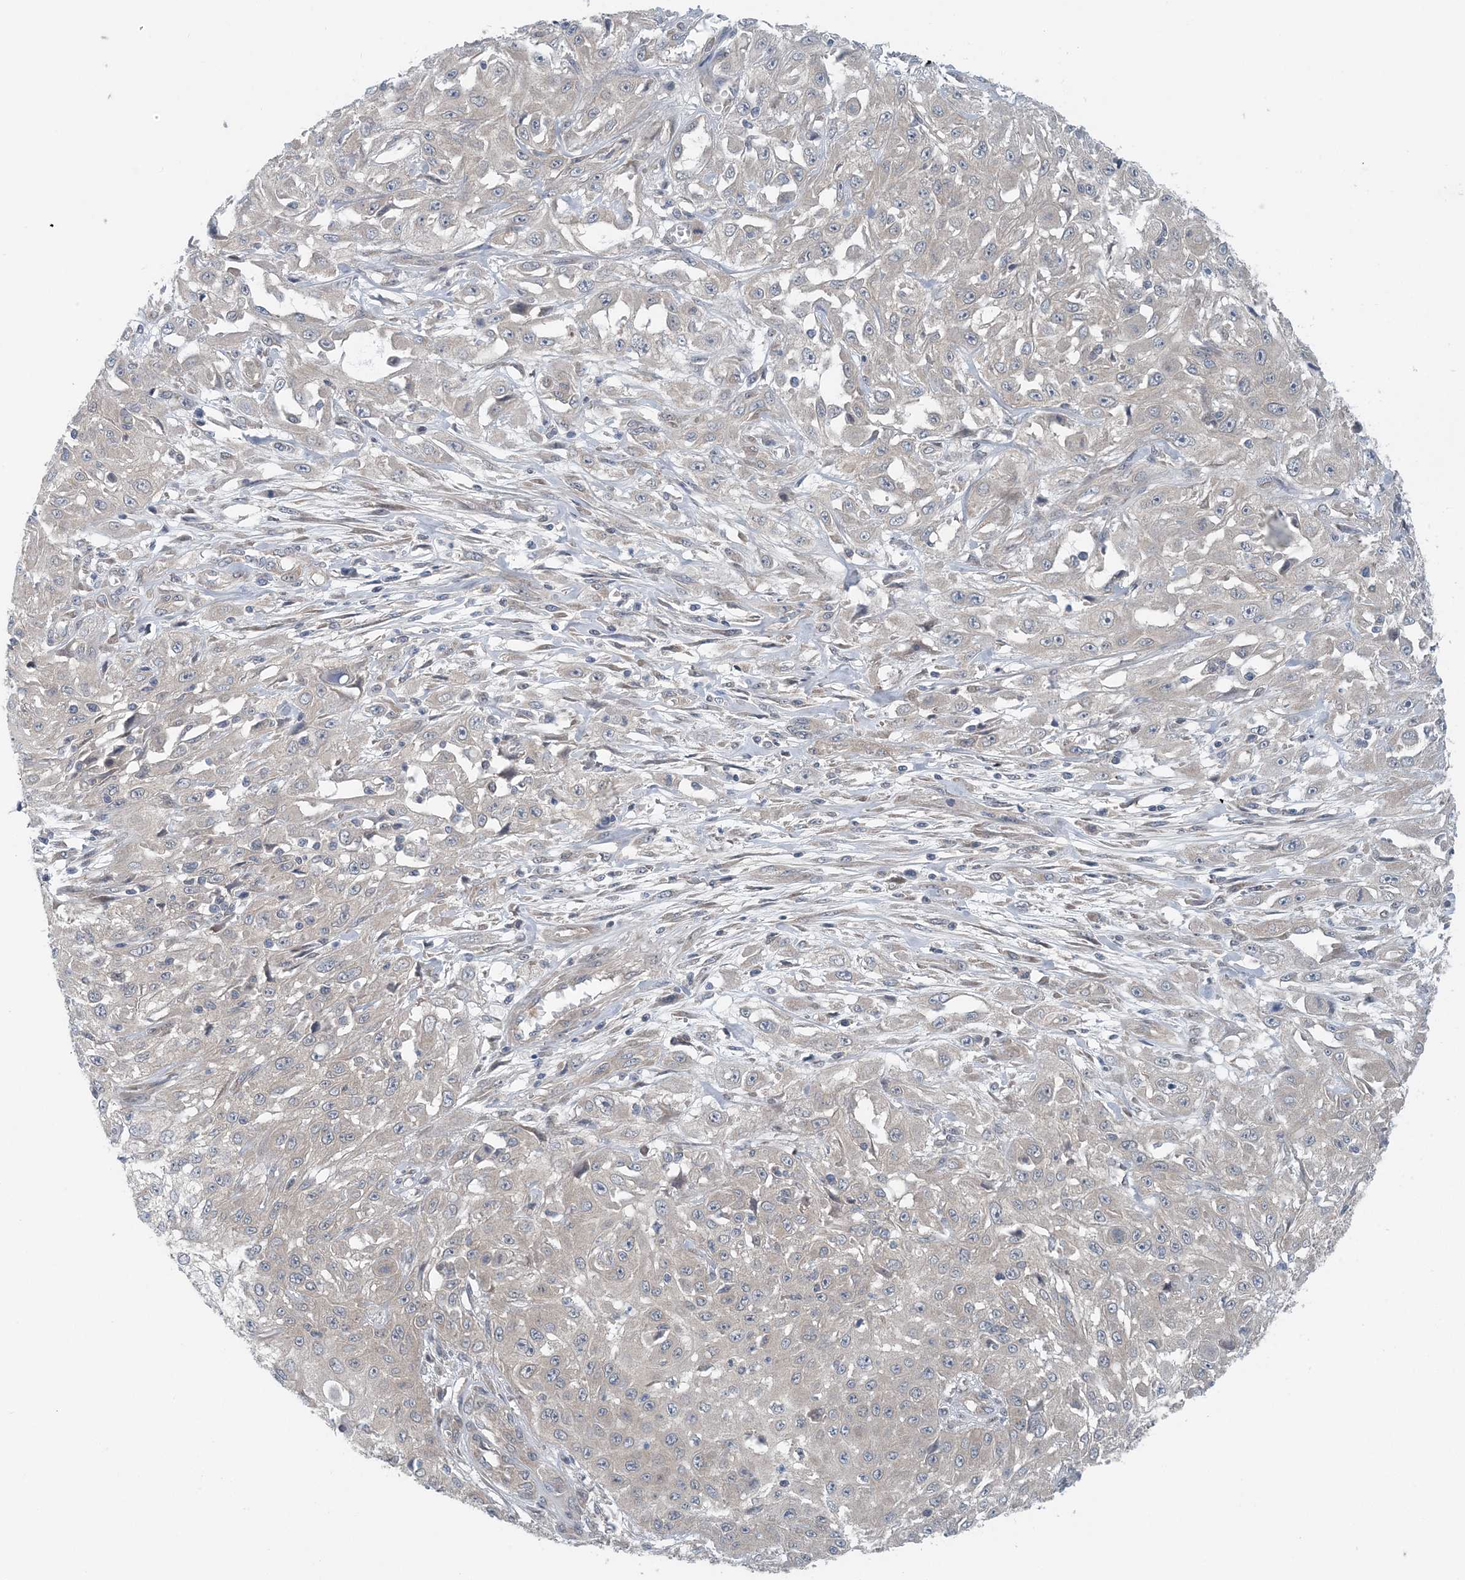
{"staining": {"intensity": "negative", "quantity": "none", "location": "none"}, "tissue": "skin cancer", "cell_type": "Tumor cells", "image_type": "cancer", "snomed": [{"axis": "morphology", "description": "Squamous cell carcinoma, NOS"}, {"axis": "morphology", "description": "Squamous cell carcinoma, metastatic, NOS"}, {"axis": "topography", "description": "Skin"}, {"axis": "topography", "description": "Lymph node"}], "caption": "Immunohistochemistry of squamous cell carcinoma (skin) exhibits no staining in tumor cells.", "gene": "HIKESHI", "patient": {"sex": "male", "age": 75}}